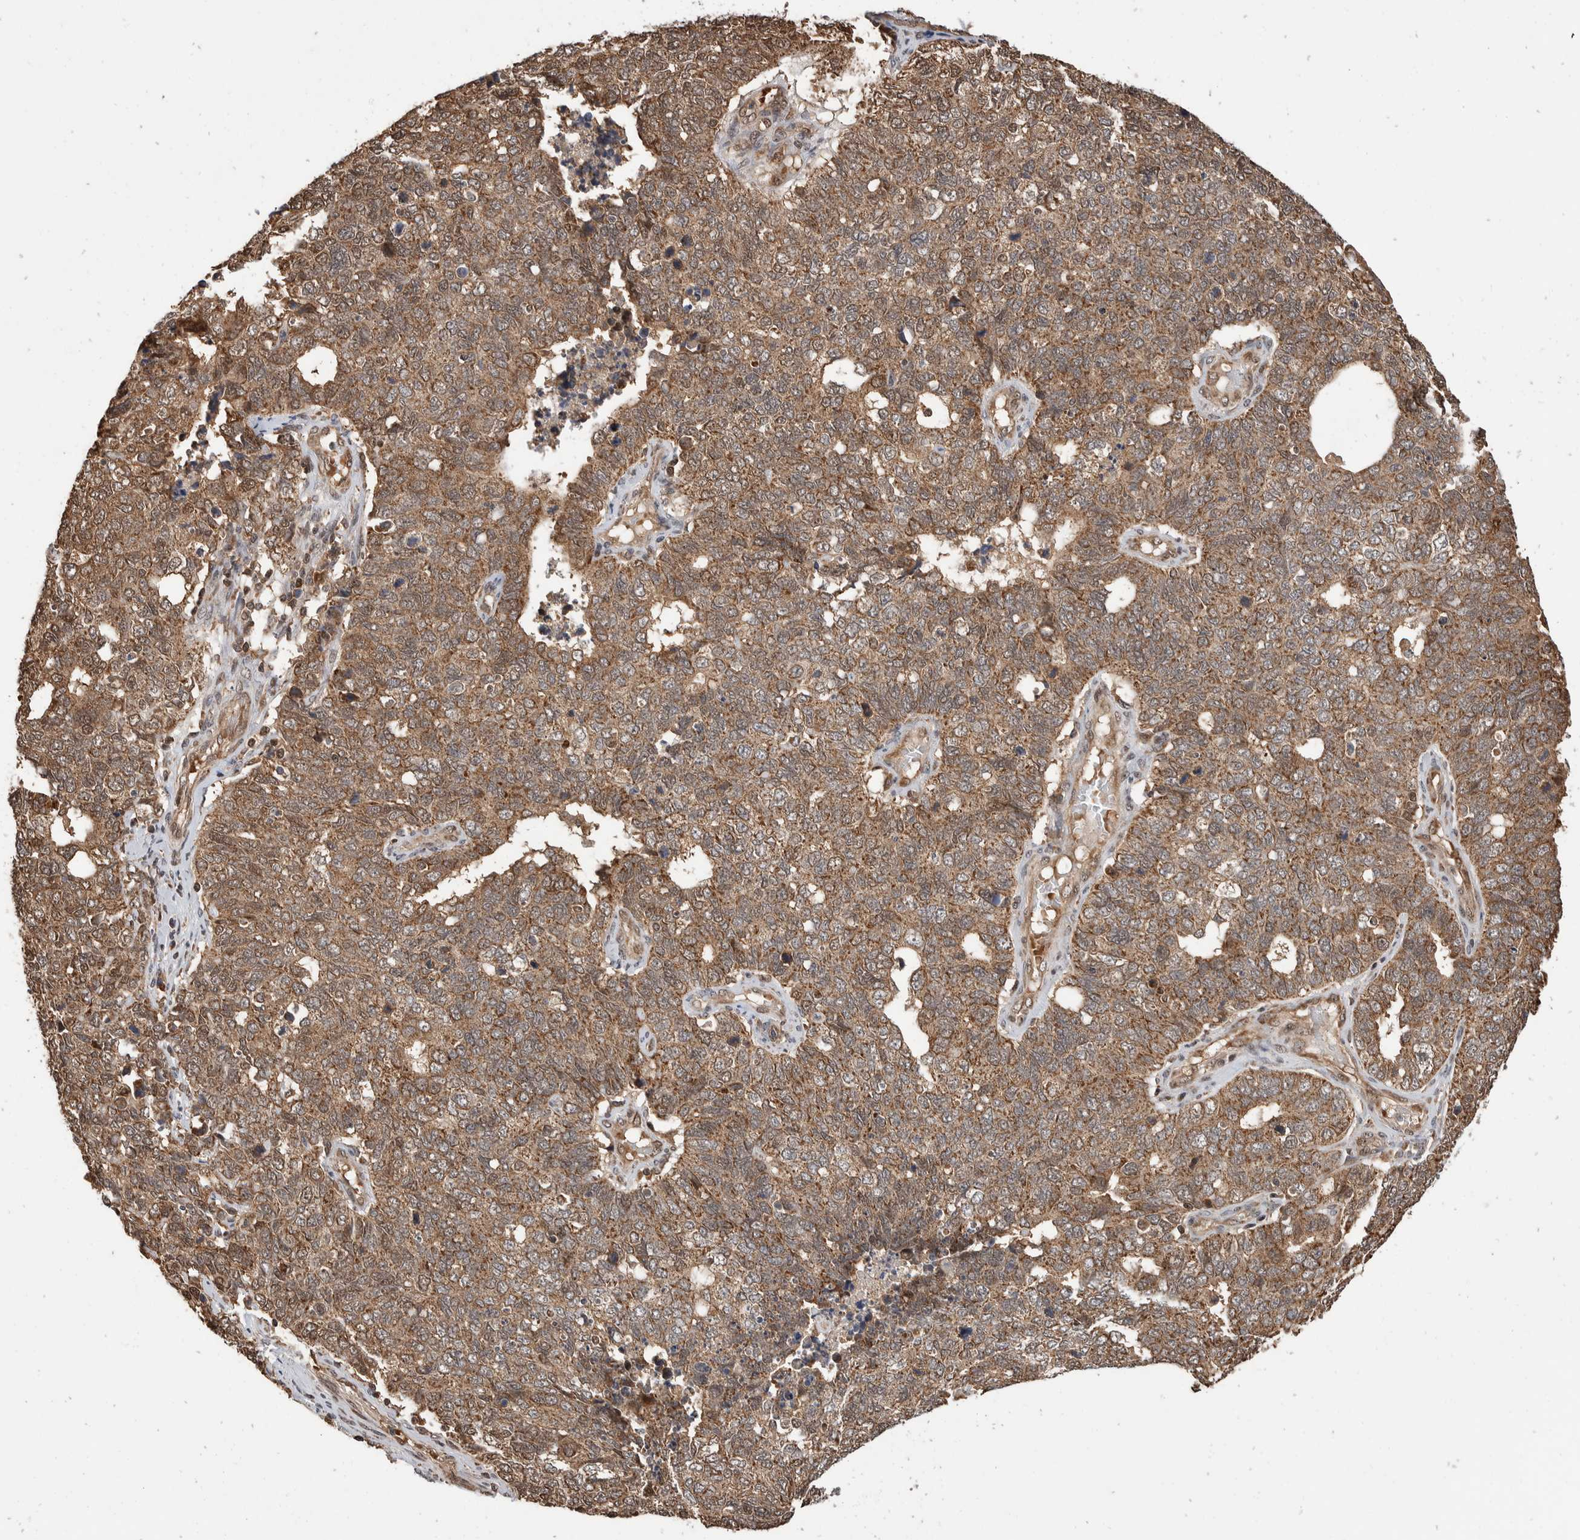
{"staining": {"intensity": "moderate", "quantity": ">75%", "location": "cytoplasmic/membranous"}, "tissue": "cervical cancer", "cell_type": "Tumor cells", "image_type": "cancer", "snomed": [{"axis": "morphology", "description": "Squamous cell carcinoma, NOS"}, {"axis": "topography", "description": "Cervix"}], "caption": "Moderate cytoplasmic/membranous staining for a protein is appreciated in approximately >75% of tumor cells of cervical cancer using immunohistochemistry.", "gene": "ABHD11", "patient": {"sex": "female", "age": 63}}